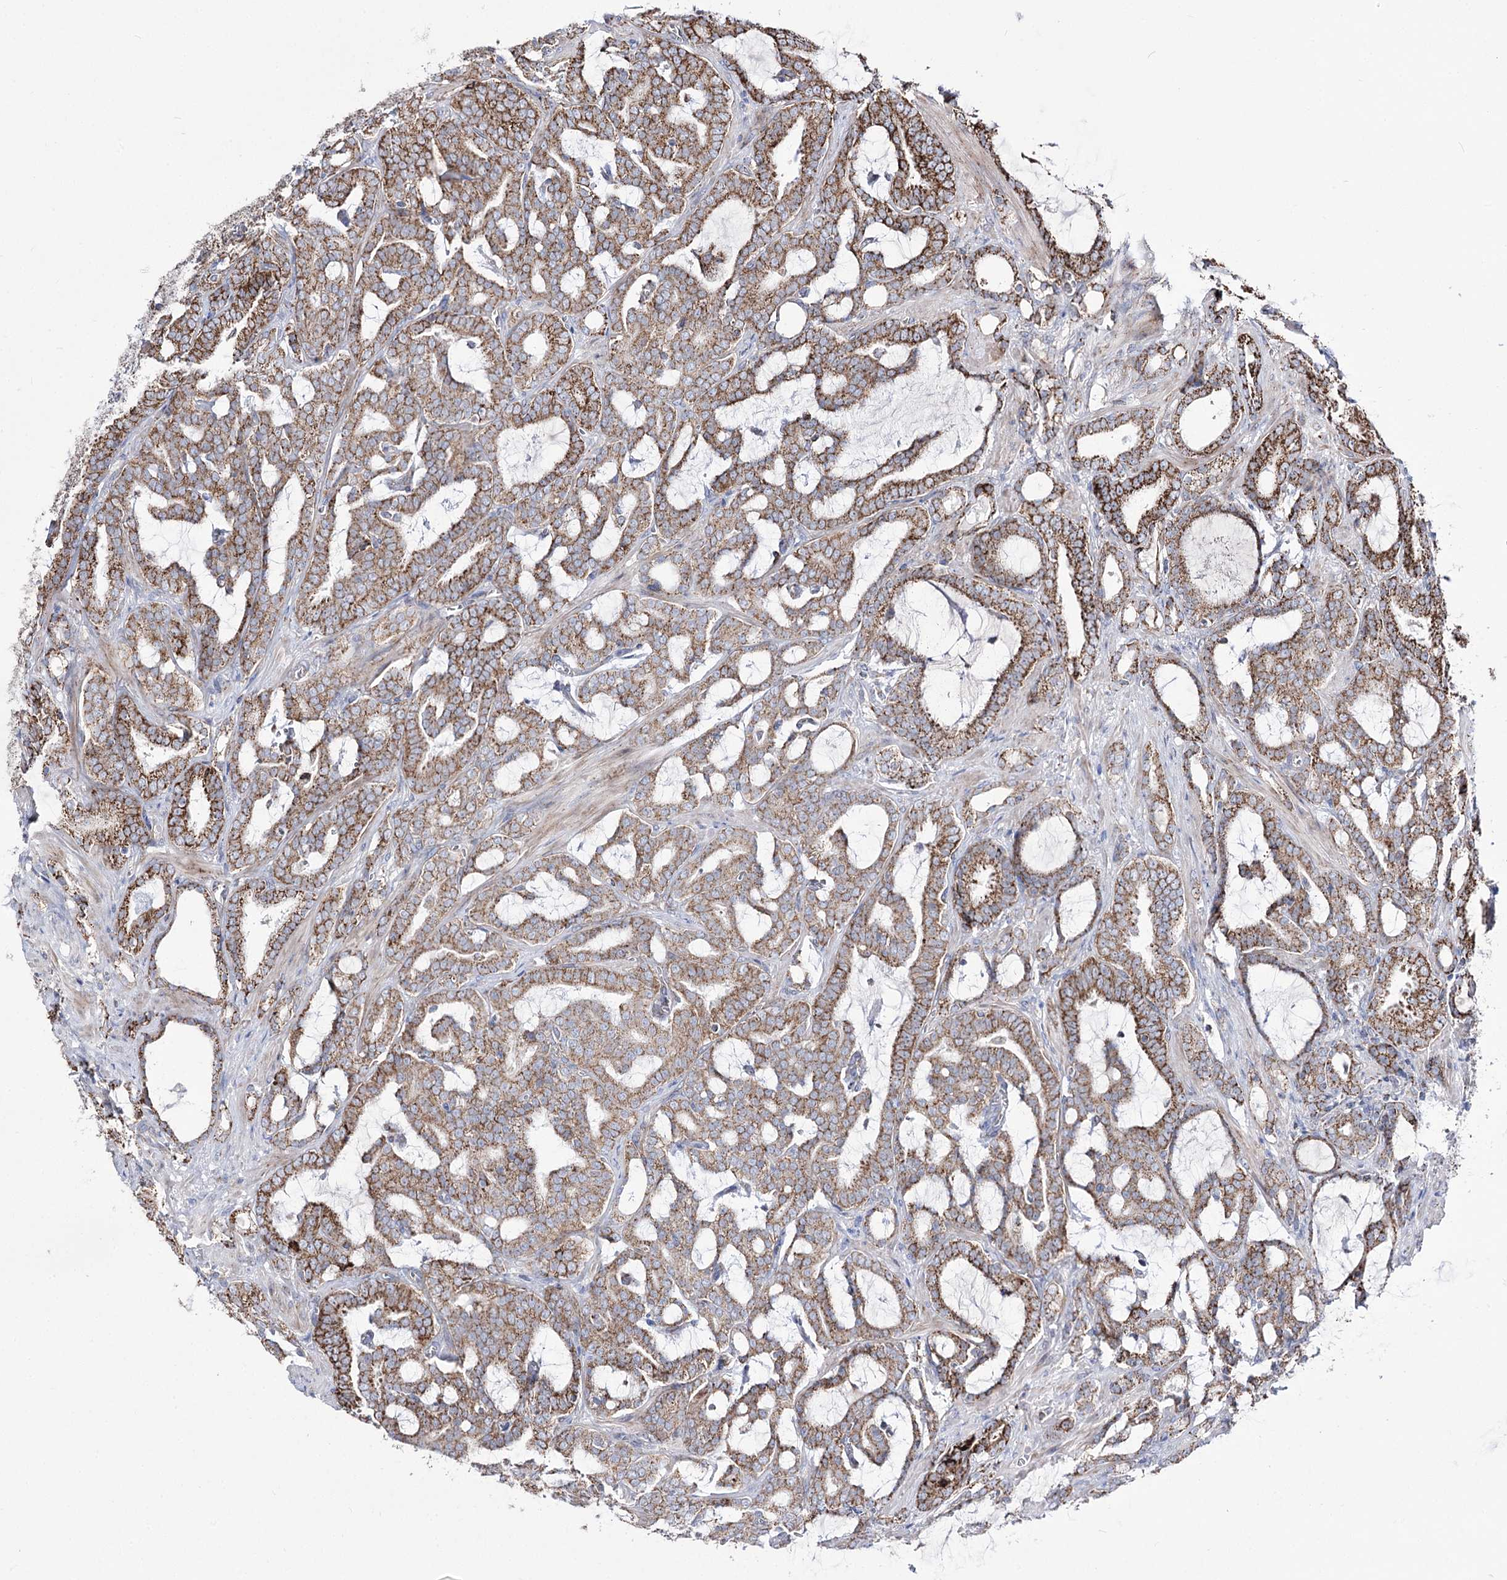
{"staining": {"intensity": "strong", "quantity": ">75%", "location": "cytoplasmic/membranous"}, "tissue": "prostate cancer", "cell_type": "Tumor cells", "image_type": "cancer", "snomed": [{"axis": "morphology", "description": "Adenocarcinoma, High grade"}, {"axis": "topography", "description": "Prostate and seminal vesicle, NOS"}], "caption": "Strong cytoplasmic/membranous staining is appreciated in approximately >75% of tumor cells in prostate cancer (high-grade adenocarcinoma).", "gene": "OSBPL5", "patient": {"sex": "male", "age": 67}}